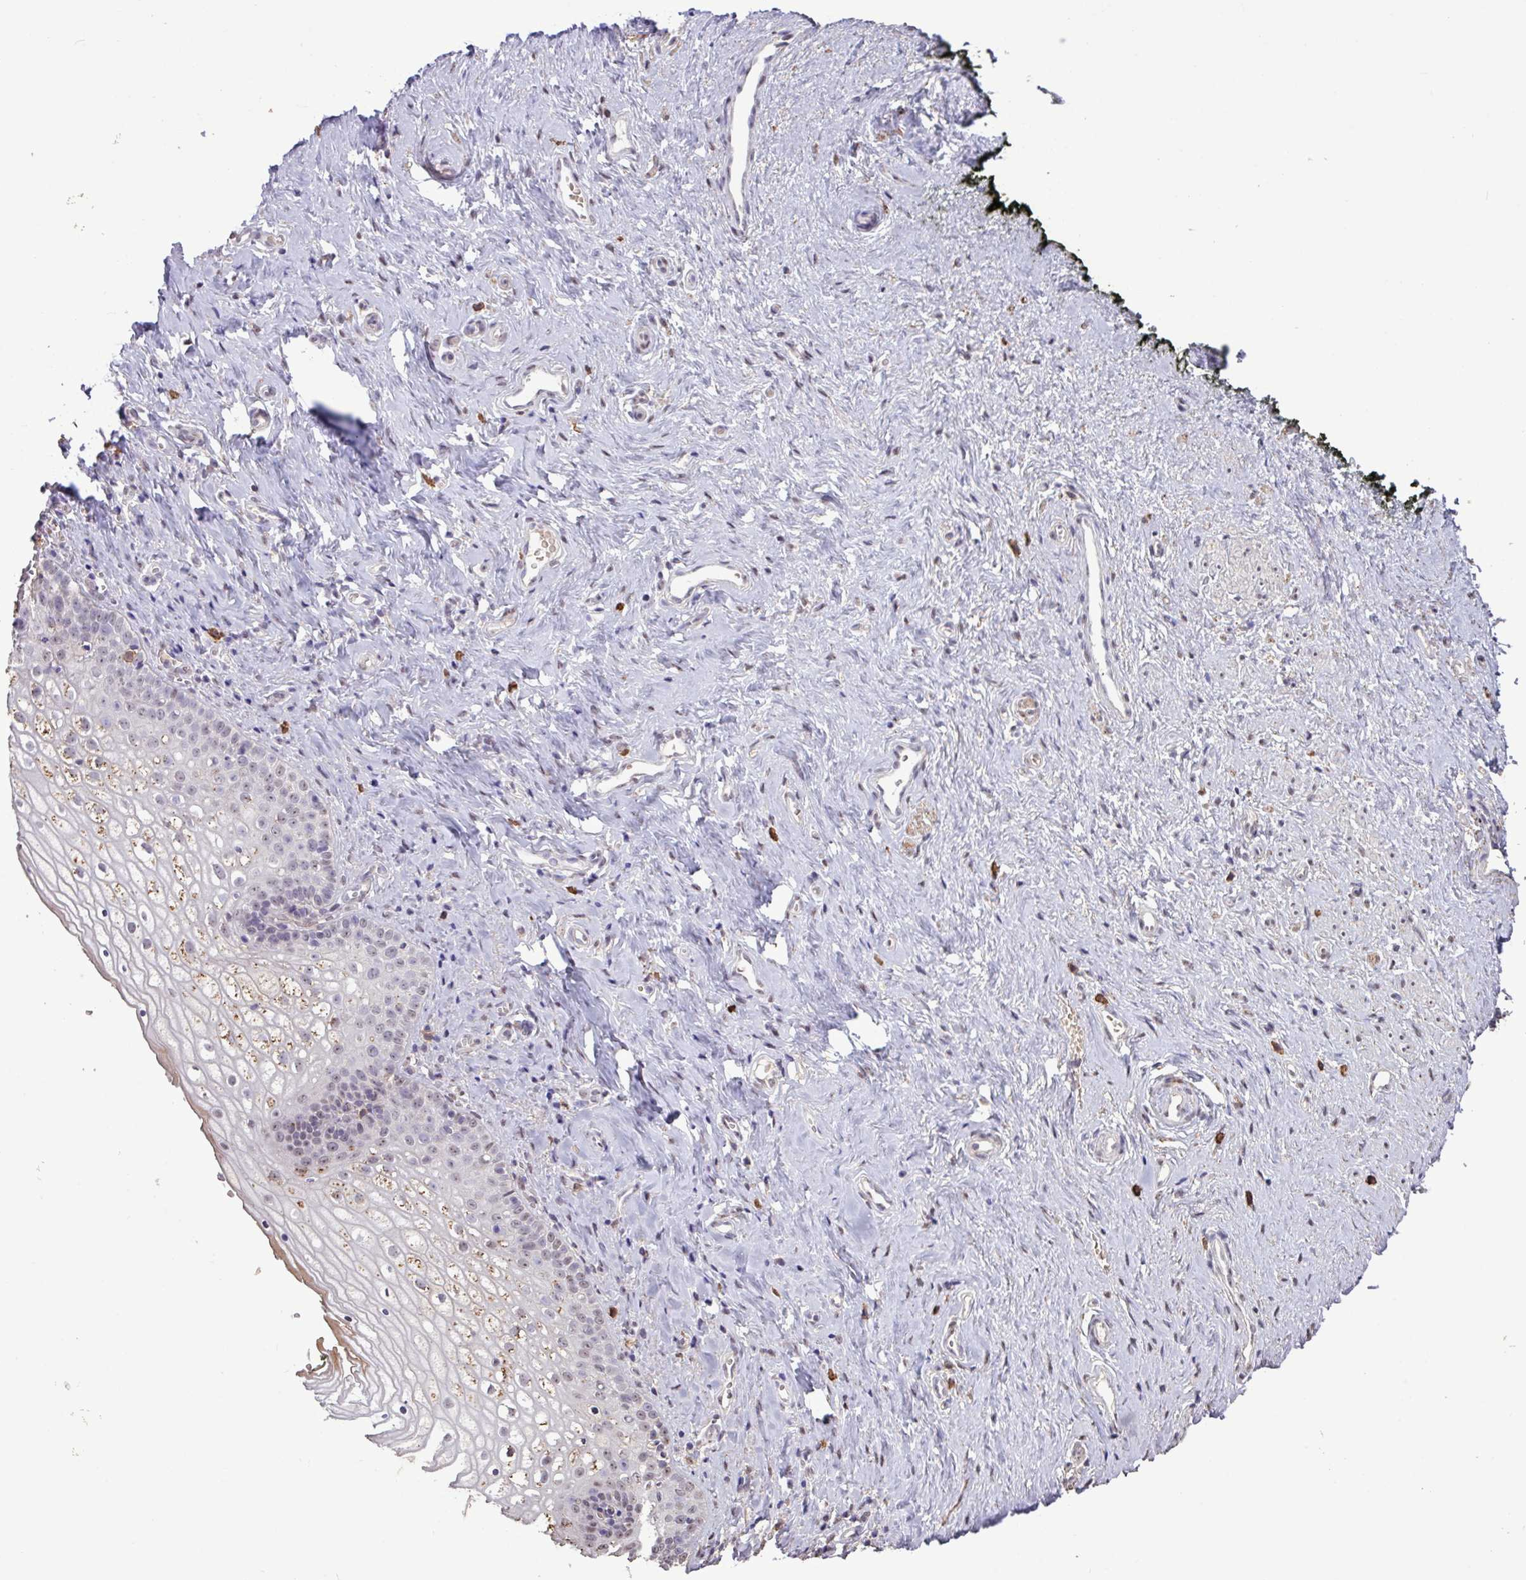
{"staining": {"intensity": "moderate", "quantity": "25%-75%", "location": "nuclear"}, "tissue": "vagina", "cell_type": "Squamous epithelial cells", "image_type": "normal", "snomed": [{"axis": "morphology", "description": "Normal tissue, NOS"}, {"axis": "topography", "description": "Vagina"}], "caption": "Moderate nuclear expression for a protein is present in about 25%-75% of squamous epithelial cells of benign vagina using immunohistochemistry (IHC).", "gene": "L3MBTL3", "patient": {"sex": "female", "age": 59}}